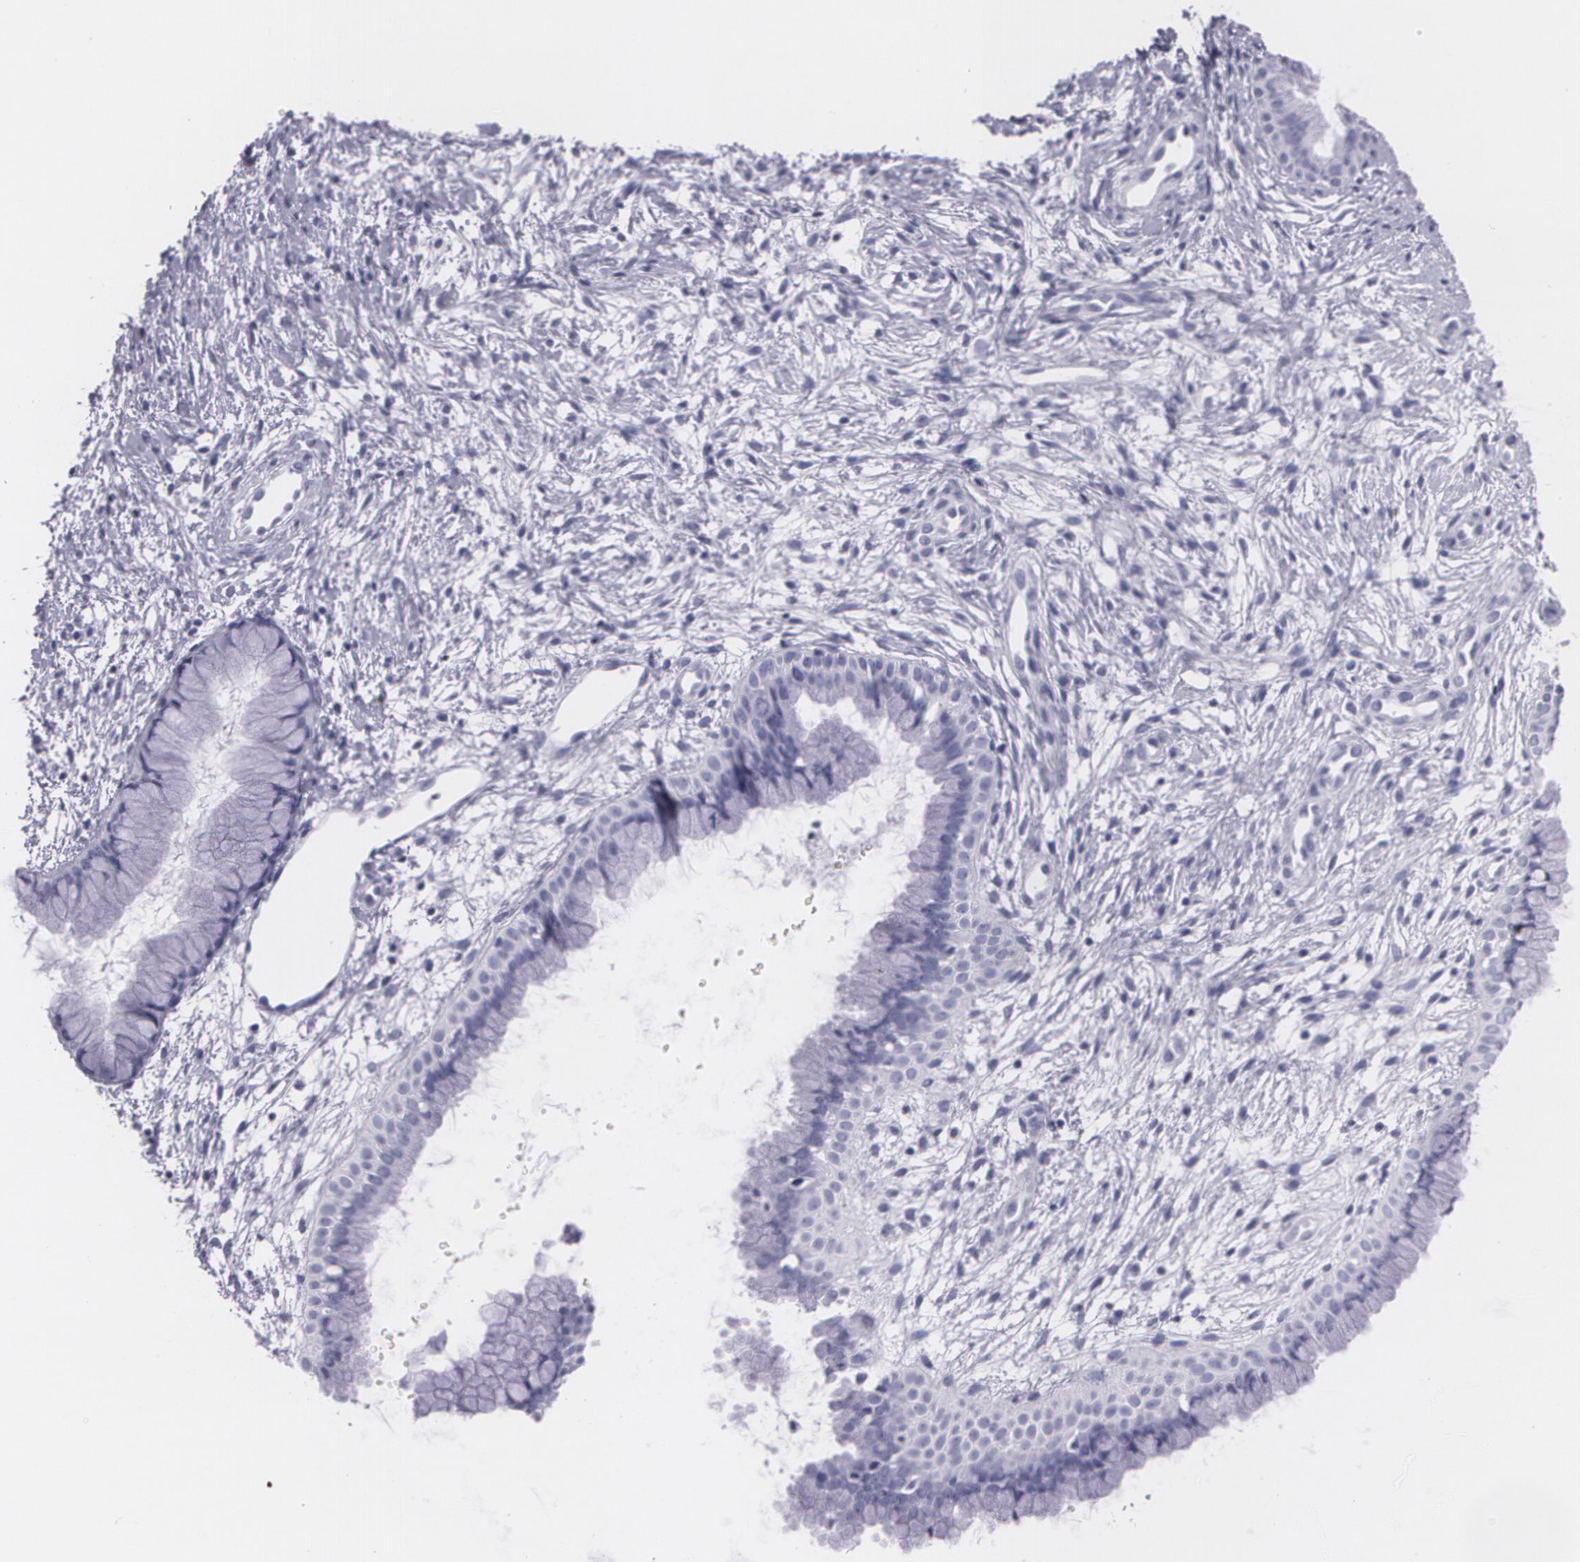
{"staining": {"intensity": "negative", "quantity": "none", "location": "none"}, "tissue": "cervix", "cell_type": "Glandular cells", "image_type": "normal", "snomed": [{"axis": "morphology", "description": "Normal tissue, NOS"}, {"axis": "topography", "description": "Cervix"}], "caption": "Immunohistochemical staining of normal cervix shows no significant expression in glandular cells. Brightfield microscopy of immunohistochemistry (IHC) stained with DAB (3,3'-diaminobenzidine) (brown) and hematoxylin (blue), captured at high magnification.", "gene": "DLG4", "patient": {"sex": "female", "age": 39}}